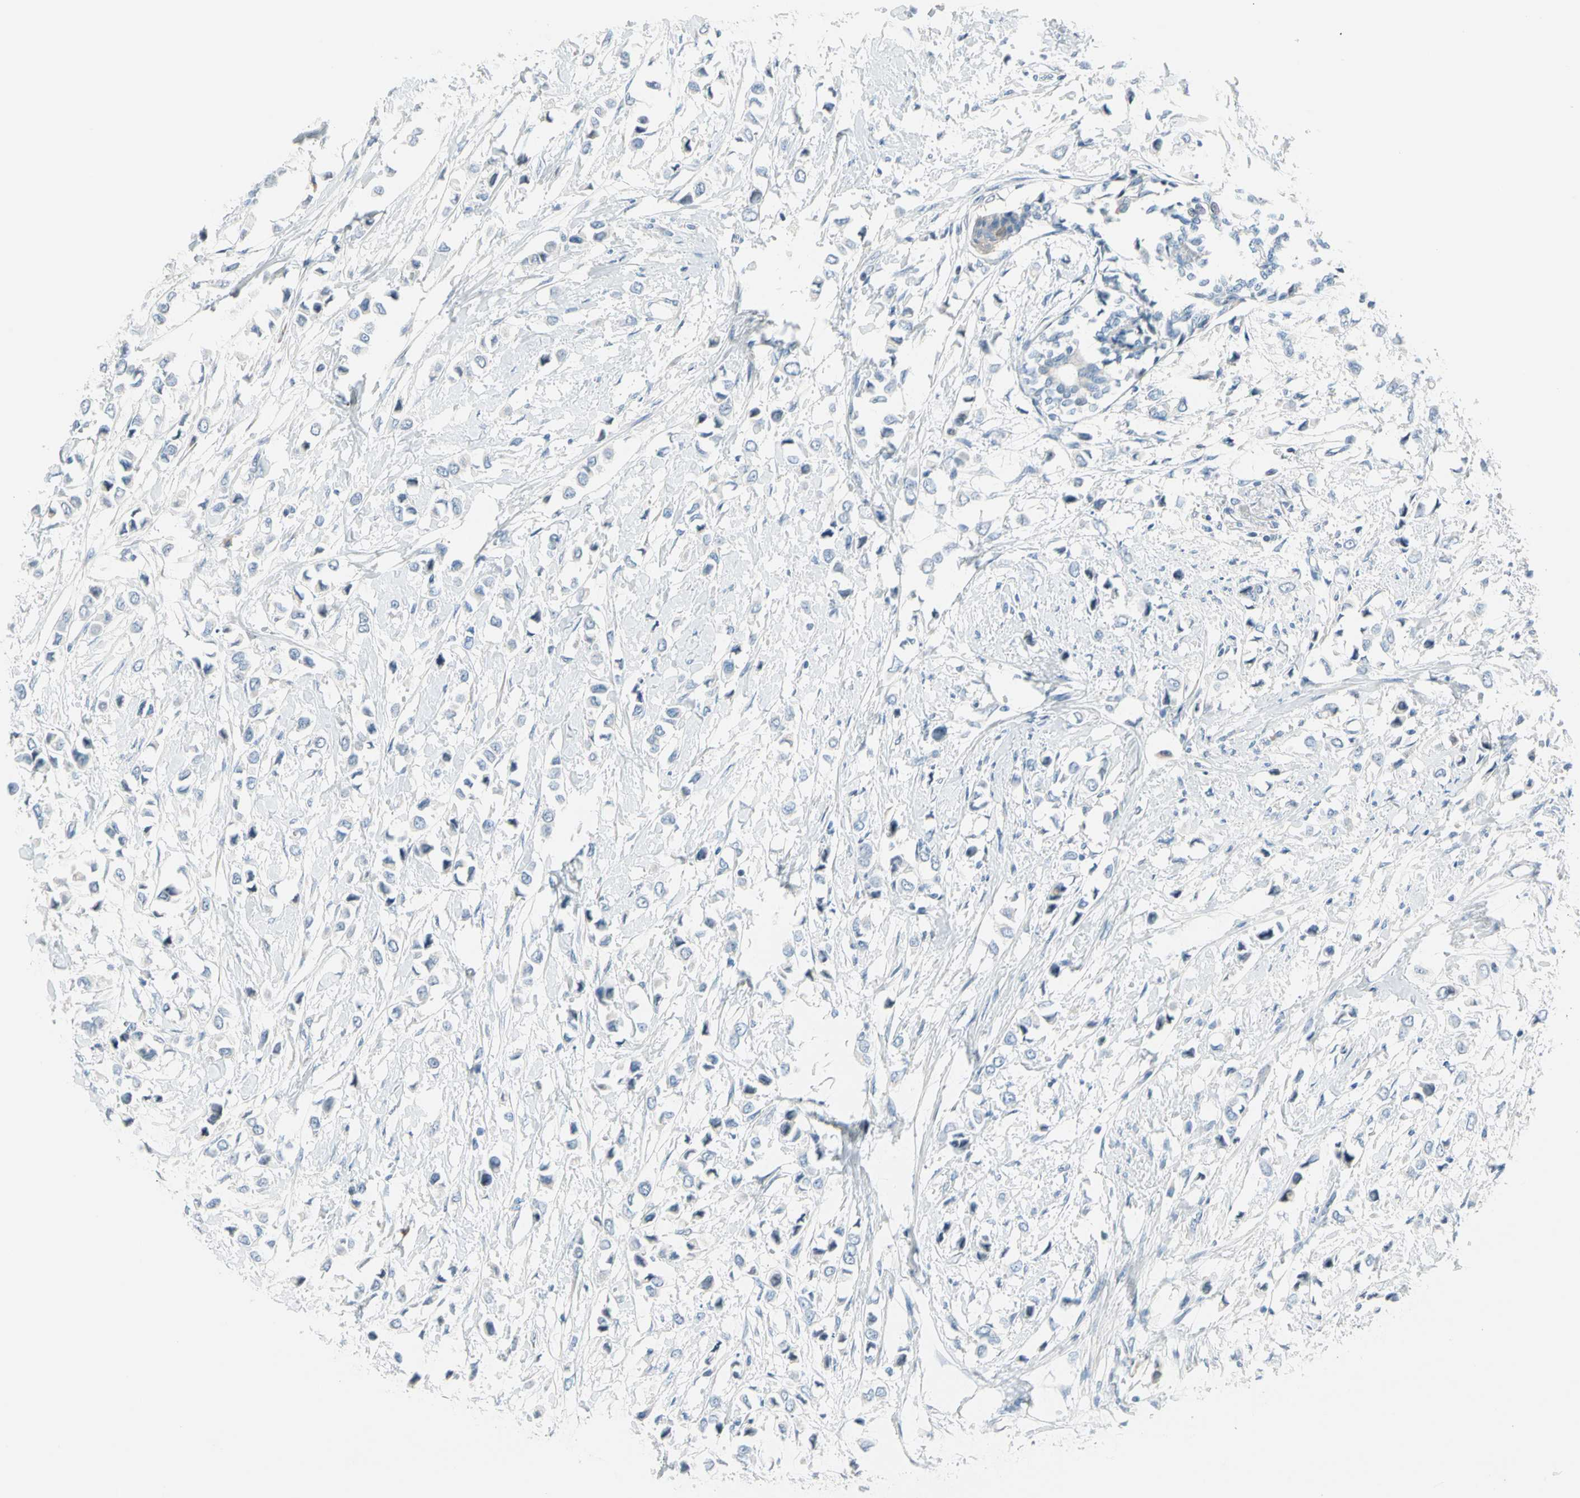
{"staining": {"intensity": "negative", "quantity": "none", "location": "none"}, "tissue": "breast cancer", "cell_type": "Tumor cells", "image_type": "cancer", "snomed": [{"axis": "morphology", "description": "Lobular carcinoma"}, {"axis": "topography", "description": "Breast"}], "caption": "Immunohistochemical staining of human breast cancer reveals no significant staining in tumor cells.", "gene": "STK40", "patient": {"sex": "female", "age": 51}}